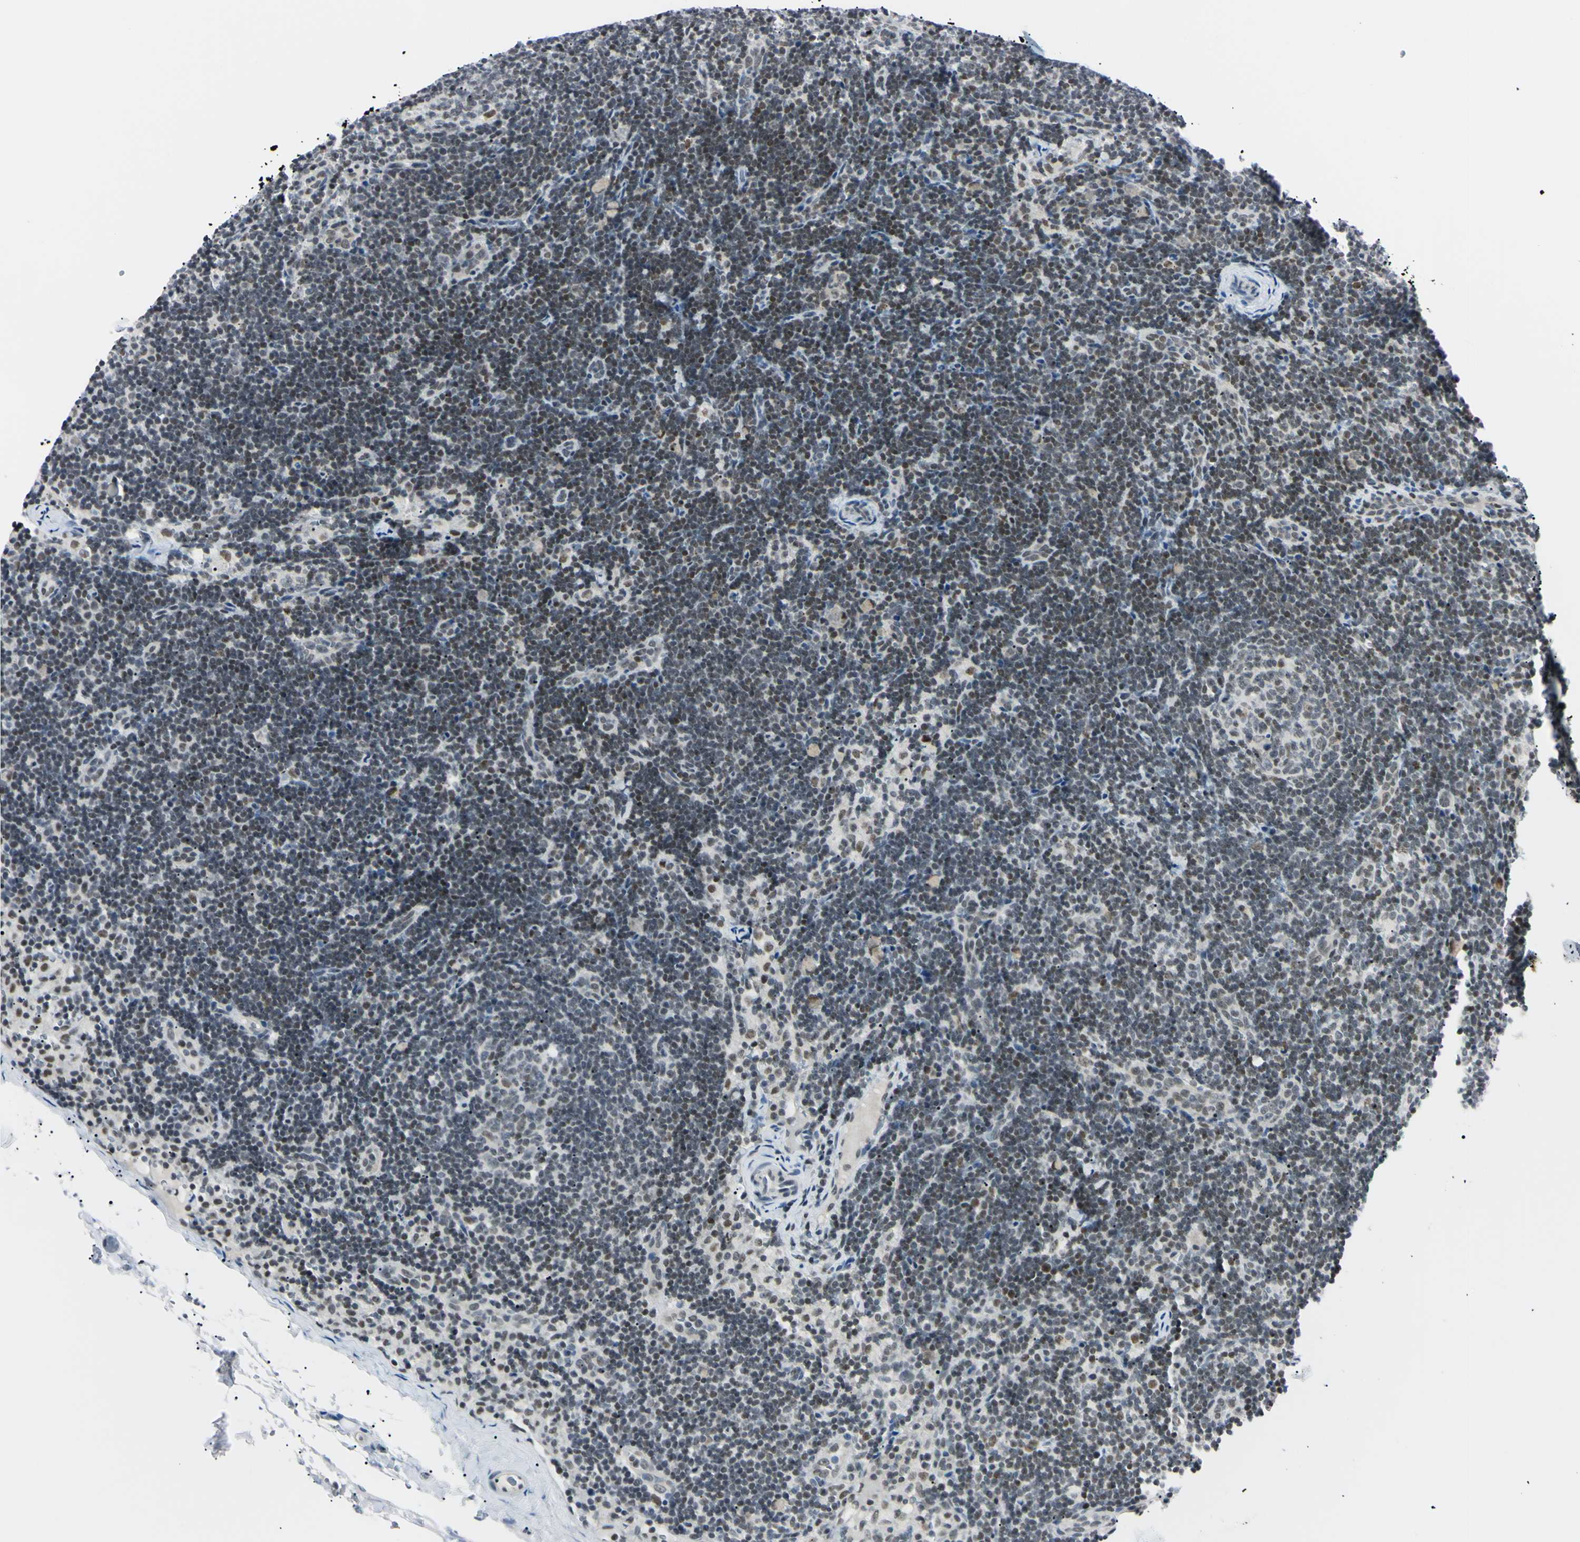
{"staining": {"intensity": "weak", "quantity": "25%-75%", "location": "nuclear"}, "tissue": "lymph node", "cell_type": "Germinal center cells", "image_type": "normal", "snomed": [{"axis": "morphology", "description": "Normal tissue, NOS"}, {"axis": "topography", "description": "Lymph node"}], "caption": "Protein expression by immunohistochemistry reveals weak nuclear staining in approximately 25%-75% of germinal center cells in benign lymph node.", "gene": "C1orf174", "patient": {"sex": "female", "age": 14}}